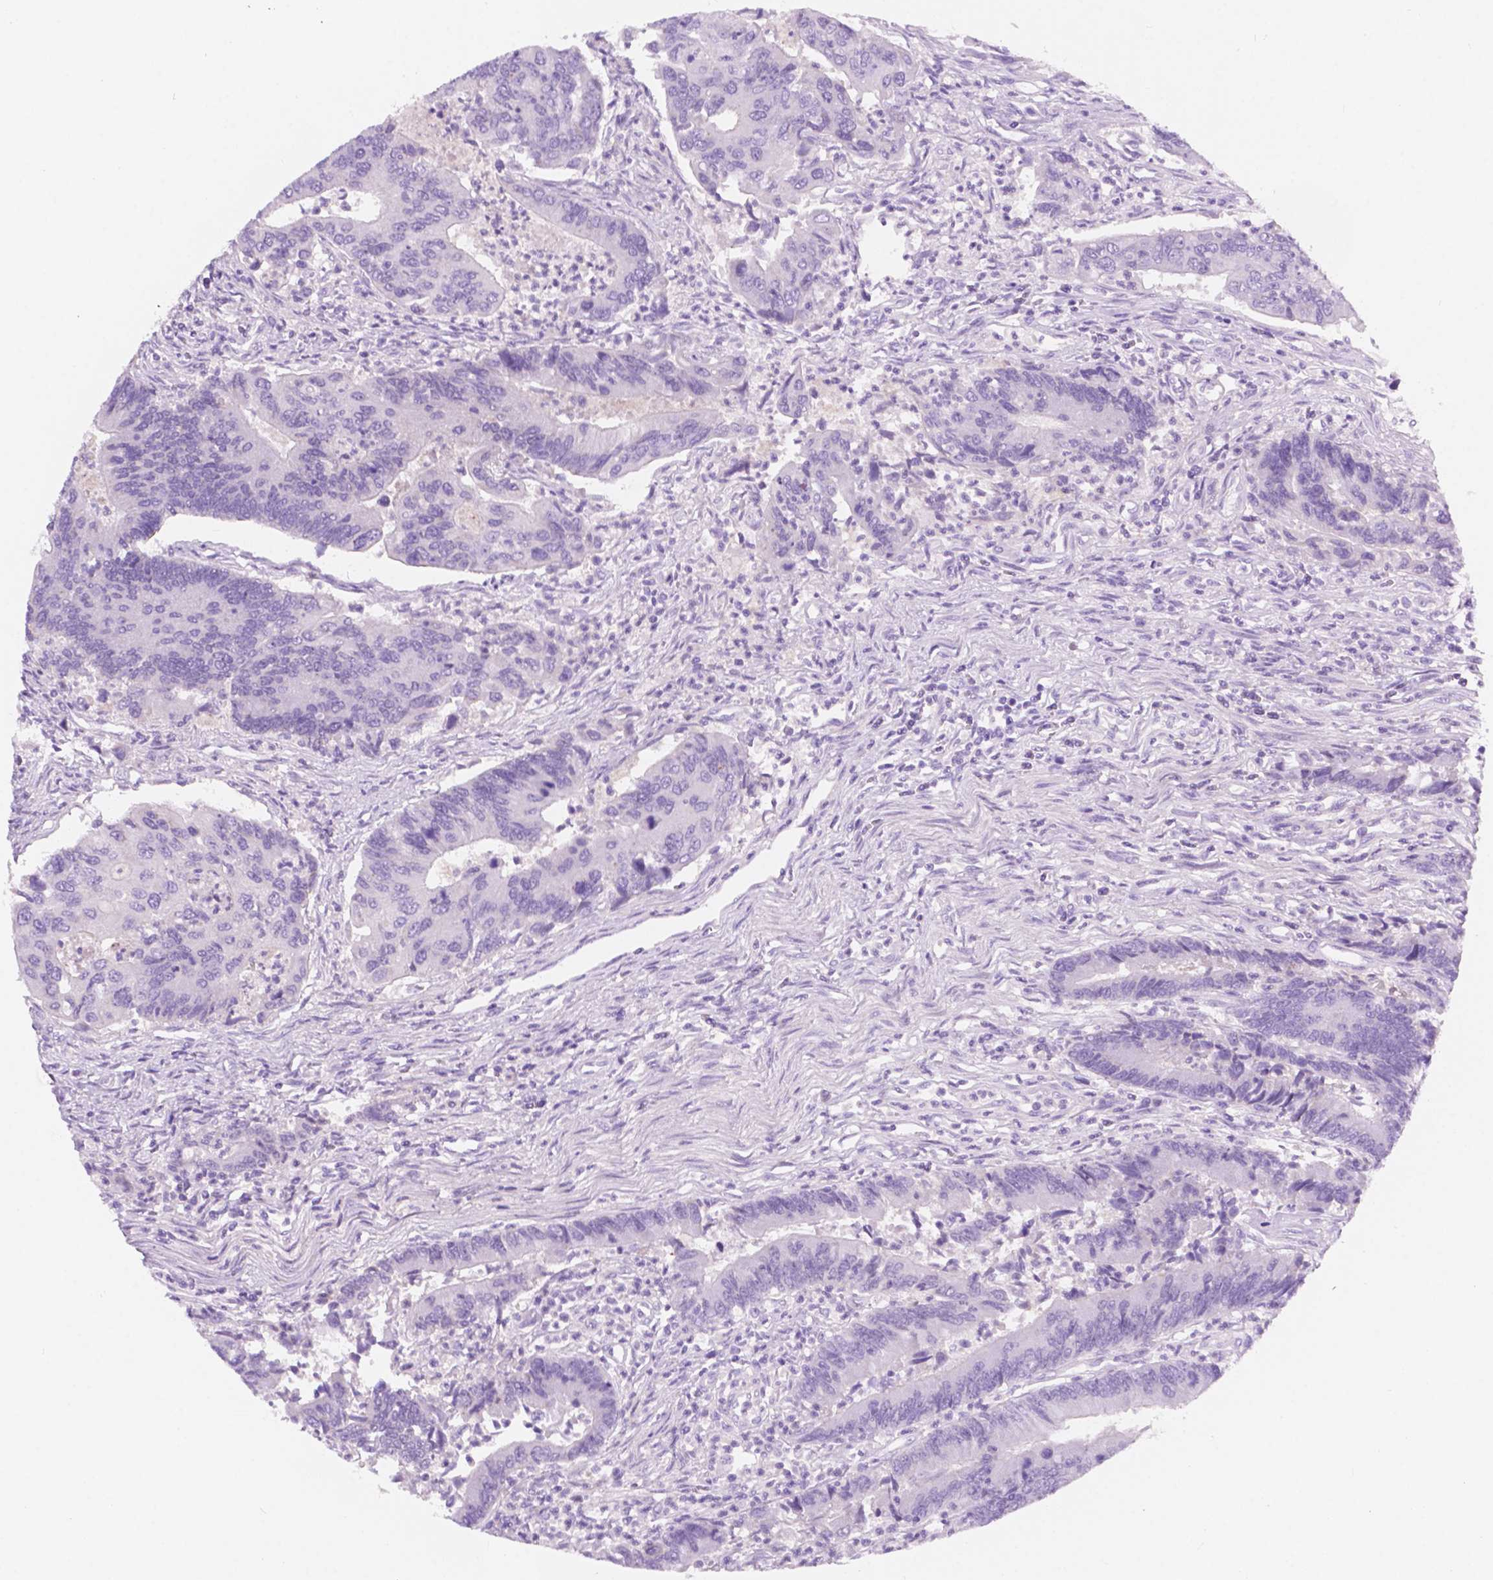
{"staining": {"intensity": "negative", "quantity": "none", "location": "none"}, "tissue": "colorectal cancer", "cell_type": "Tumor cells", "image_type": "cancer", "snomed": [{"axis": "morphology", "description": "Adenocarcinoma, NOS"}, {"axis": "topography", "description": "Colon"}], "caption": "The histopathology image exhibits no staining of tumor cells in colorectal cancer (adenocarcinoma). Nuclei are stained in blue.", "gene": "CUZD1", "patient": {"sex": "female", "age": 67}}